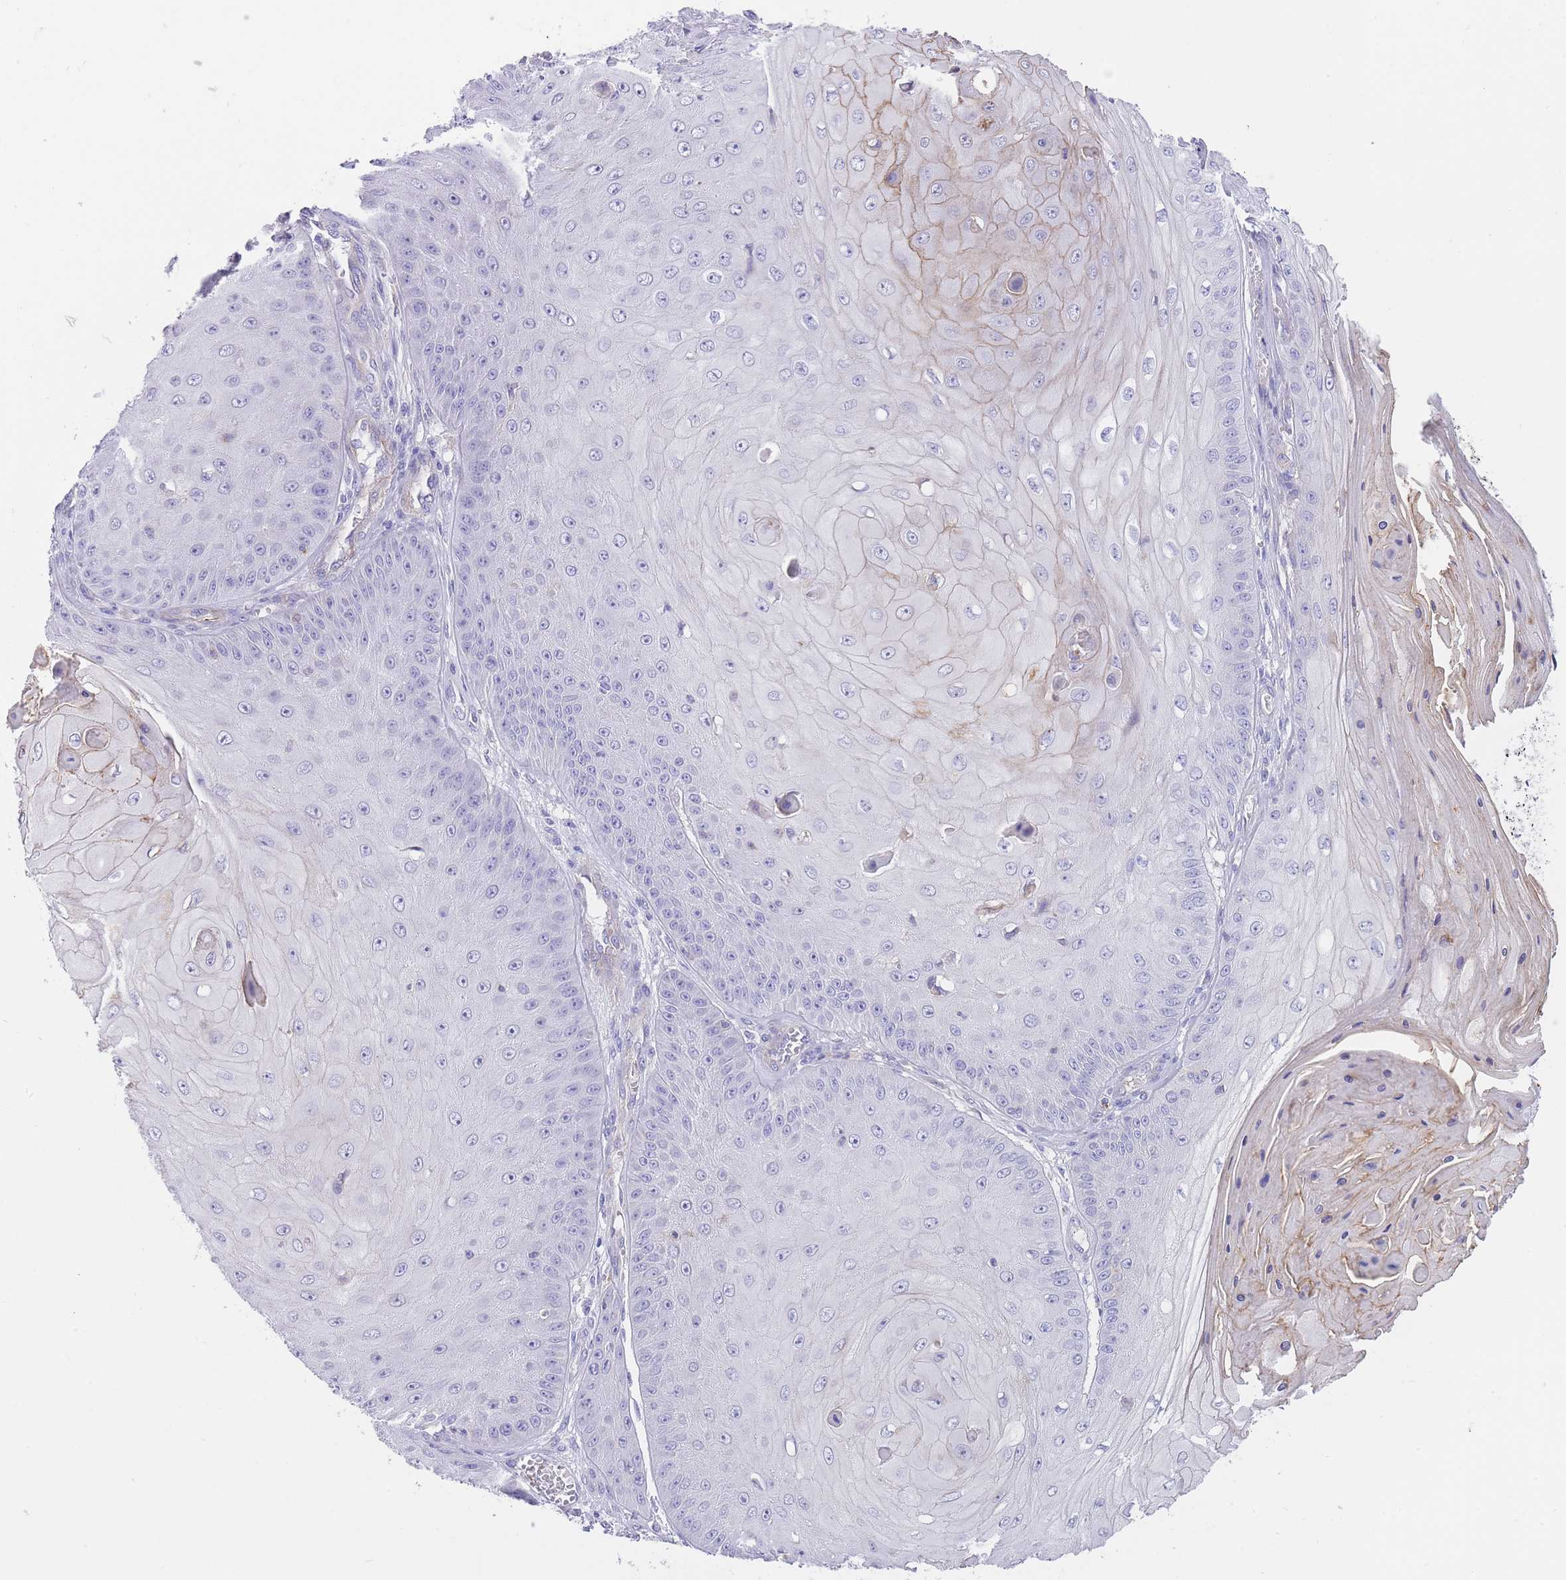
{"staining": {"intensity": "negative", "quantity": "none", "location": "none"}, "tissue": "skin cancer", "cell_type": "Tumor cells", "image_type": "cancer", "snomed": [{"axis": "morphology", "description": "Squamous cell carcinoma, NOS"}, {"axis": "topography", "description": "Skin"}], "caption": "IHC of skin cancer exhibits no positivity in tumor cells. (DAB (3,3'-diaminobenzidine) immunohistochemistry (IHC) visualized using brightfield microscopy, high magnification).", "gene": "LDB3", "patient": {"sex": "male", "age": 70}}